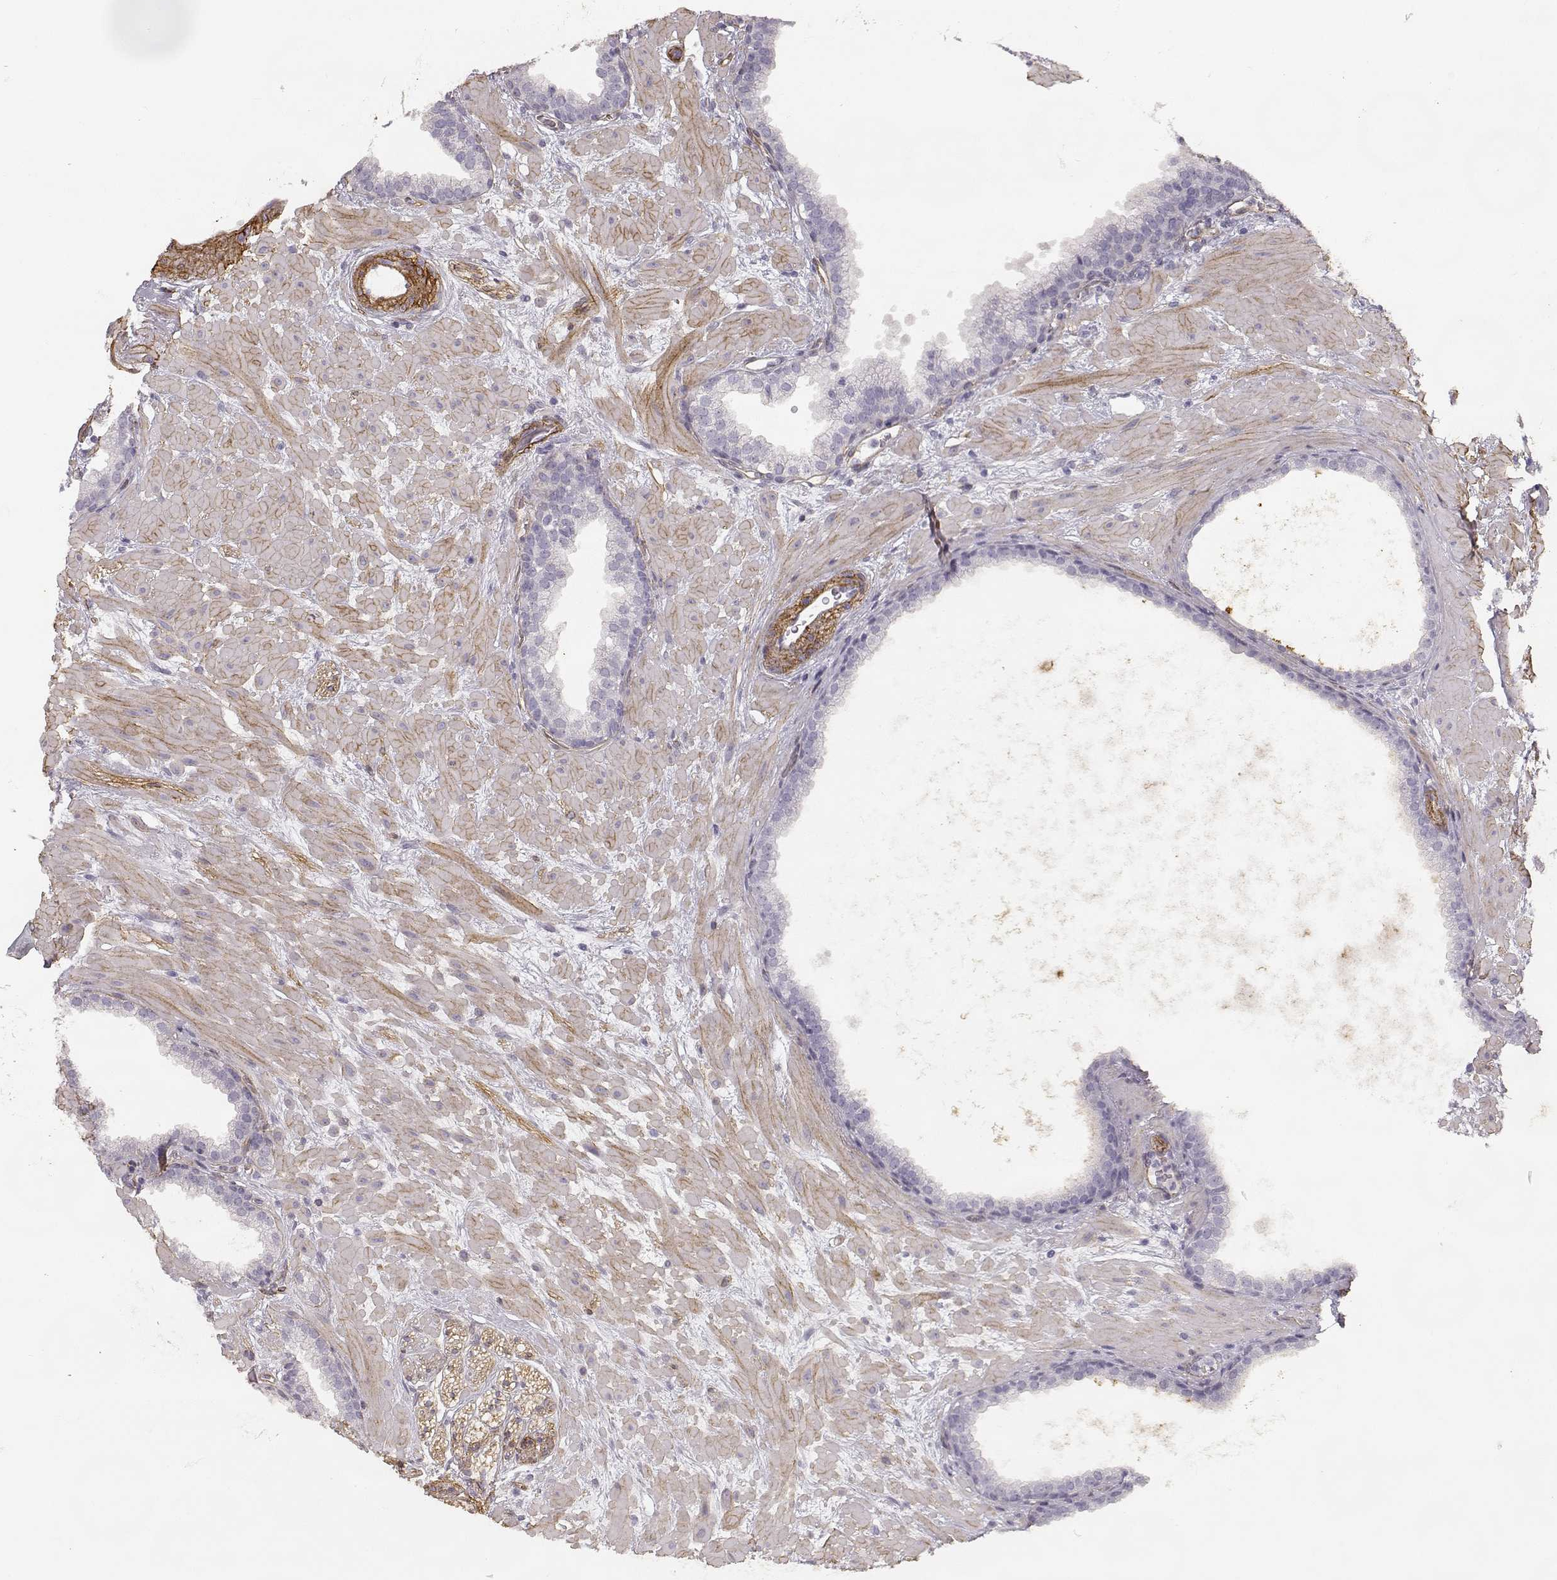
{"staining": {"intensity": "negative", "quantity": "none", "location": "none"}, "tissue": "prostate cancer", "cell_type": "Tumor cells", "image_type": "cancer", "snomed": [{"axis": "morphology", "description": "Adenocarcinoma, Low grade"}, {"axis": "topography", "description": "Prostate"}], "caption": "DAB (3,3'-diaminobenzidine) immunohistochemical staining of human prostate low-grade adenocarcinoma shows no significant expression in tumor cells.", "gene": "LAMC1", "patient": {"sex": "male", "age": 68}}